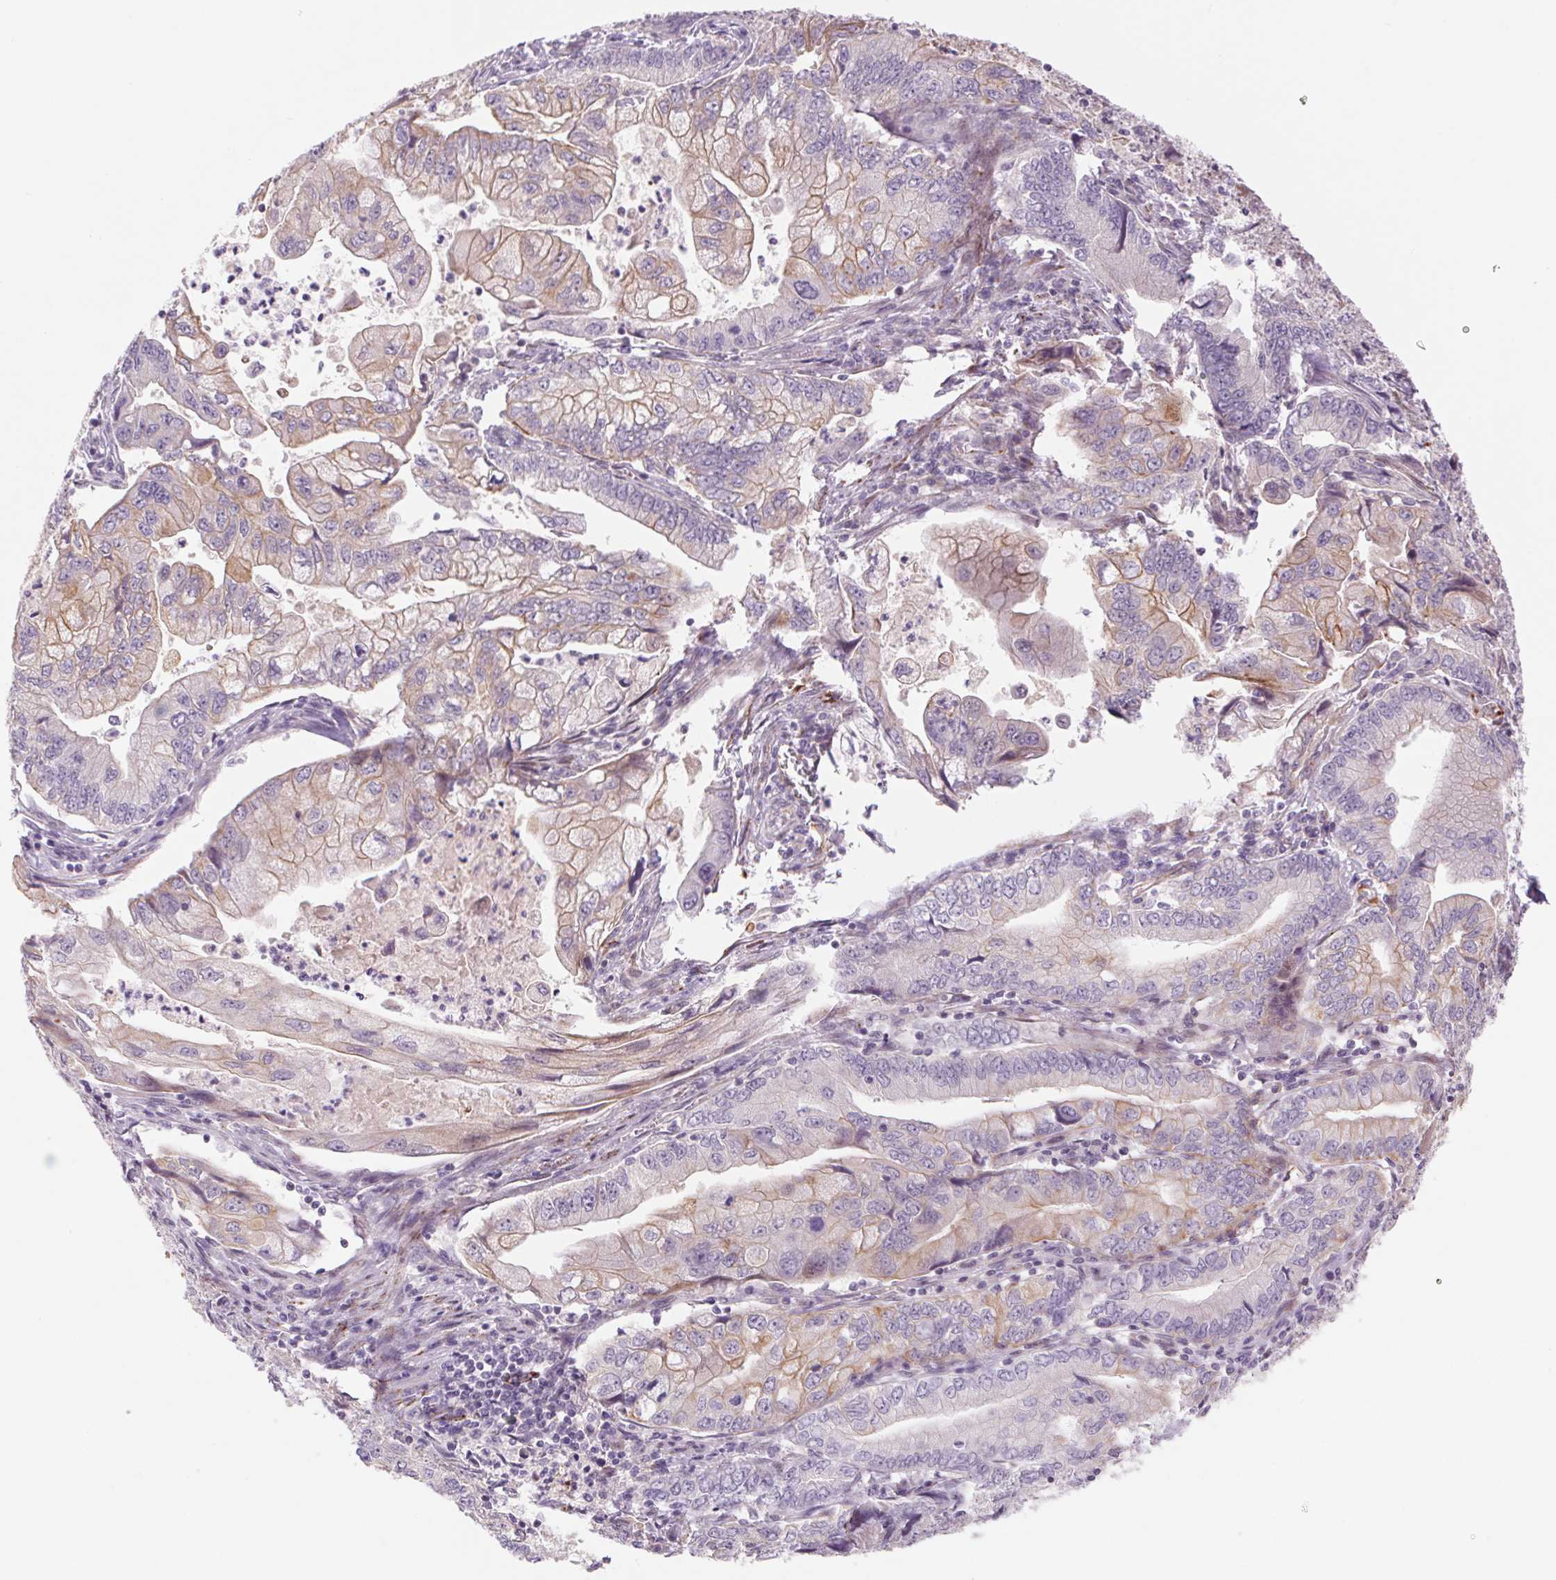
{"staining": {"intensity": "moderate", "quantity": "<25%", "location": "cytoplasmic/membranous"}, "tissue": "stomach cancer", "cell_type": "Tumor cells", "image_type": "cancer", "snomed": [{"axis": "morphology", "description": "Adenocarcinoma, NOS"}, {"axis": "topography", "description": "Pancreas"}, {"axis": "topography", "description": "Stomach, upper"}], "caption": "Human adenocarcinoma (stomach) stained with a brown dye demonstrates moderate cytoplasmic/membranous positive staining in about <25% of tumor cells.", "gene": "MS4A13", "patient": {"sex": "male", "age": 77}}